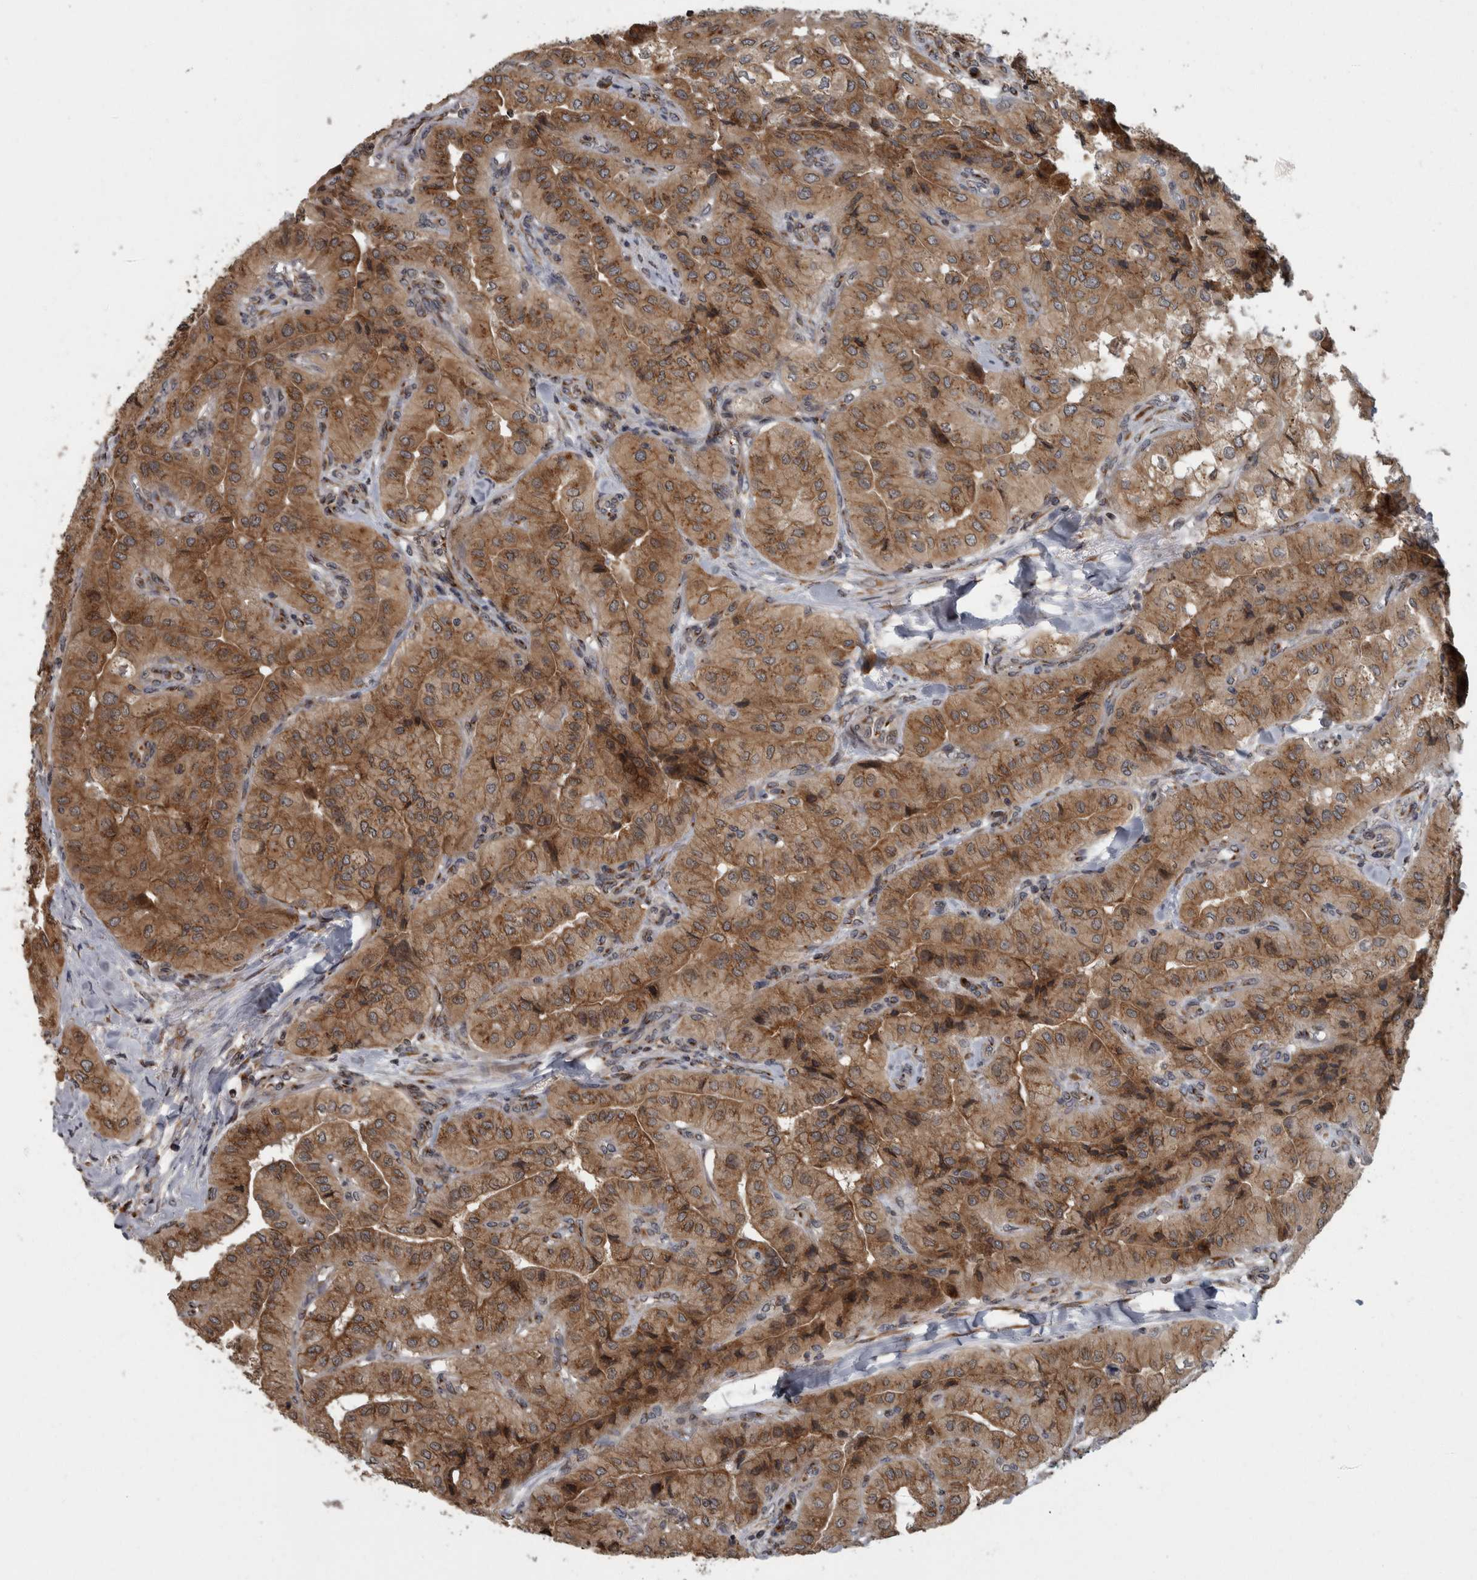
{"staining": {"intensity": "moderate", "quantity": ">75%", "location": "cytoplasmic/membranous"}, "tissue": "thyroid cancer", "cell_type": "Tumor cells", "image_type": "cancer", "snomed": [{"axis": "morphology", "description": "Papillary adenocarcinoma, NOS"}, {"axis": "topography", "description": "Thyroid gland"}], "caption": "Thyroid cancer (papillary adenocarcinoma) stained with immunohistochemistry (IHC) reveals moderate cytoplasmic/membranous positivity in approximately >75% of tumor cells. (DAB (3,3'-diaminobenzidine) IHC with brightfield microscopy, high magnification).", "gene": "LMAN2L", "patient": {"sex": "female", "age": 59}}